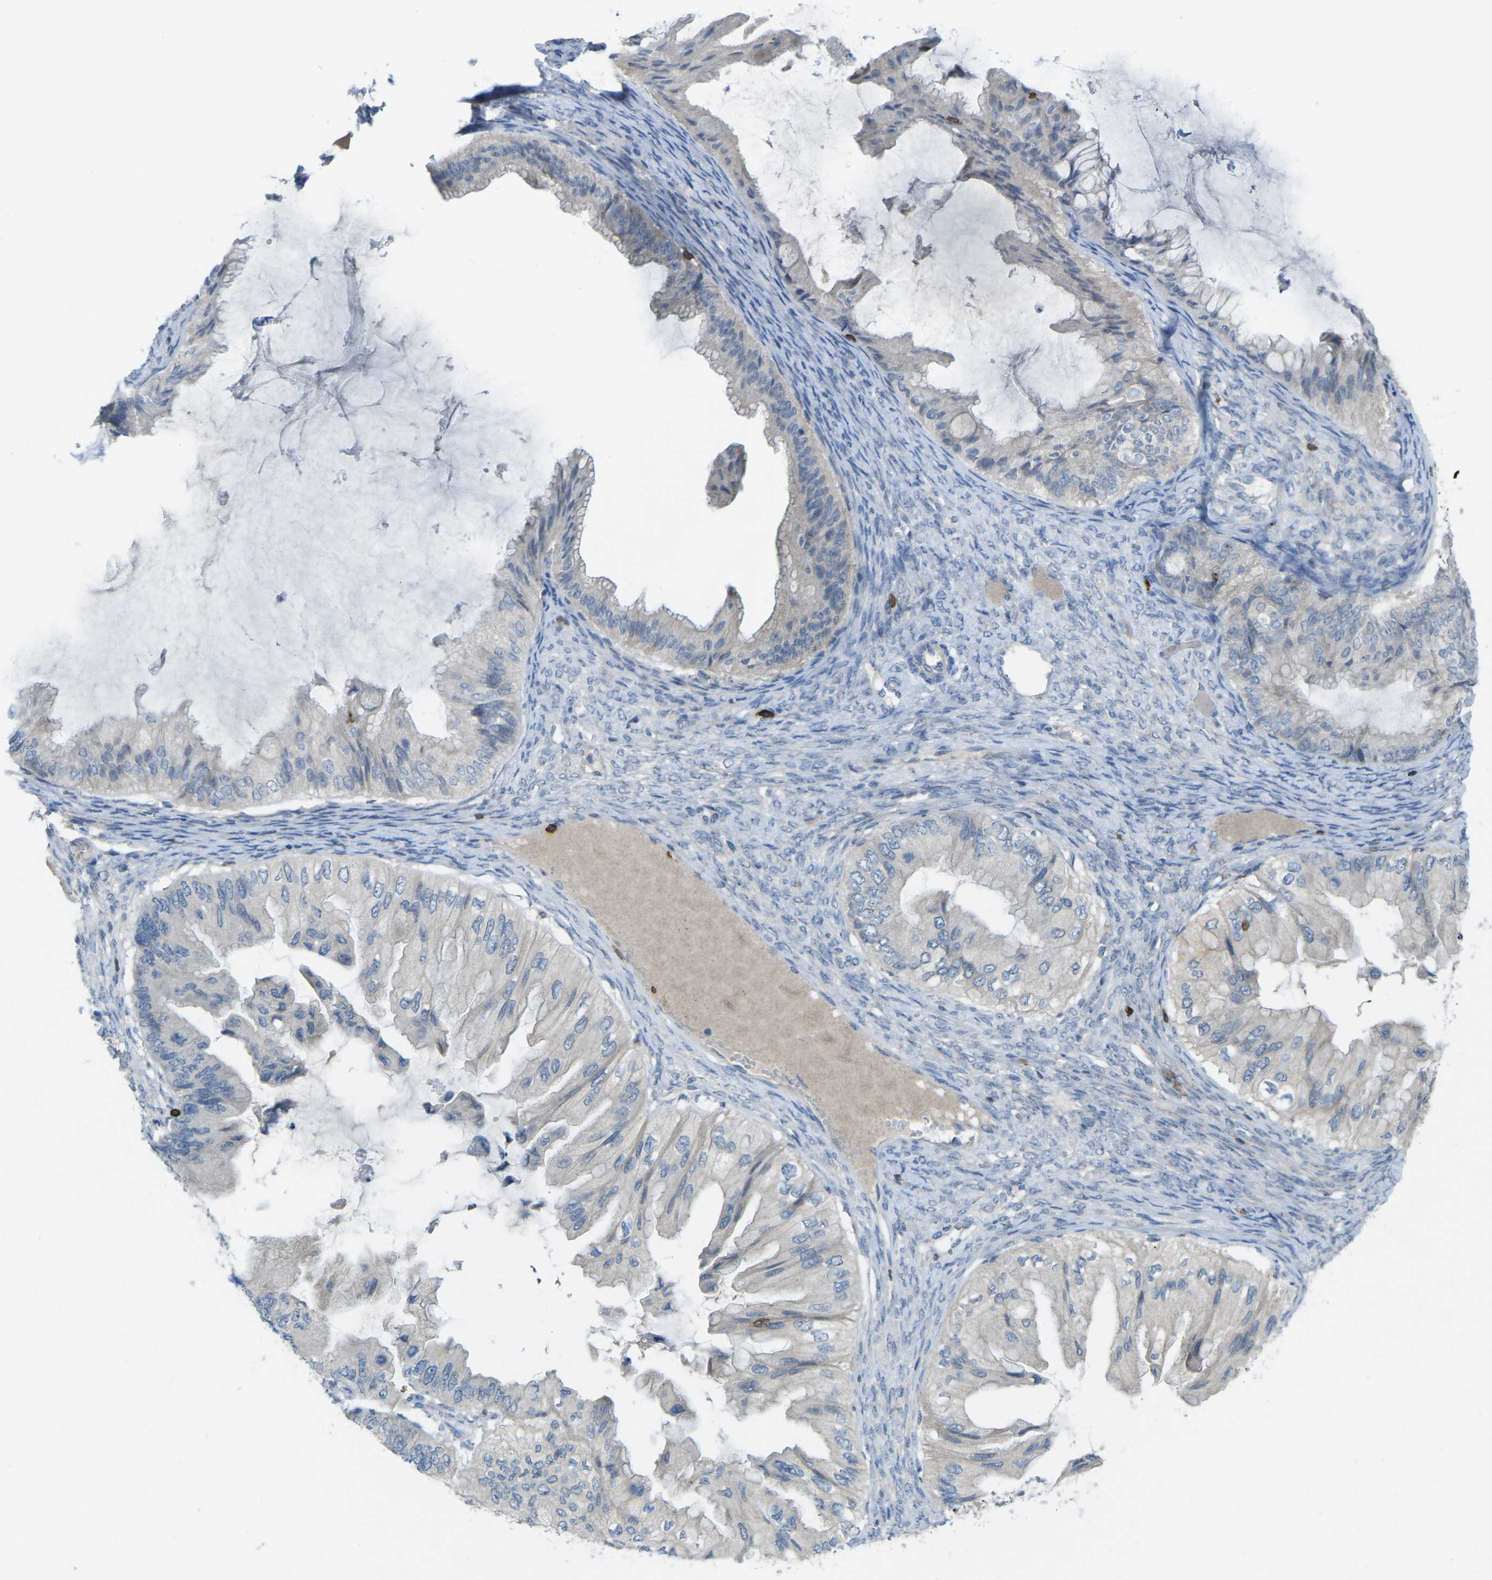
{"staining": {"intensity": "negative", "quantity": "none", "location": "none"}, "tissue": "ovarian cancer", "cell_type": "Tumor cells", "image_type": "cancer", "snomed": [{"axis": "morphology", "description": "Cystadenocarcinoma, mucinous, NOS"}, {"axis": "topography", "description": "Ovary"}], "caption": "A high-resolution histopathology image shows IHC staining of ovarian cancer (mucinous cystadenocarcinoma), which demonstrates no significant staining in tumor cells. Brightfield microscopy of immunohistochemistry stained with DAB (brown) and hematoxylin (blue), captured at high magnification.", "gene": "CD19", "patient": {"sex": "female", "age": 61}}